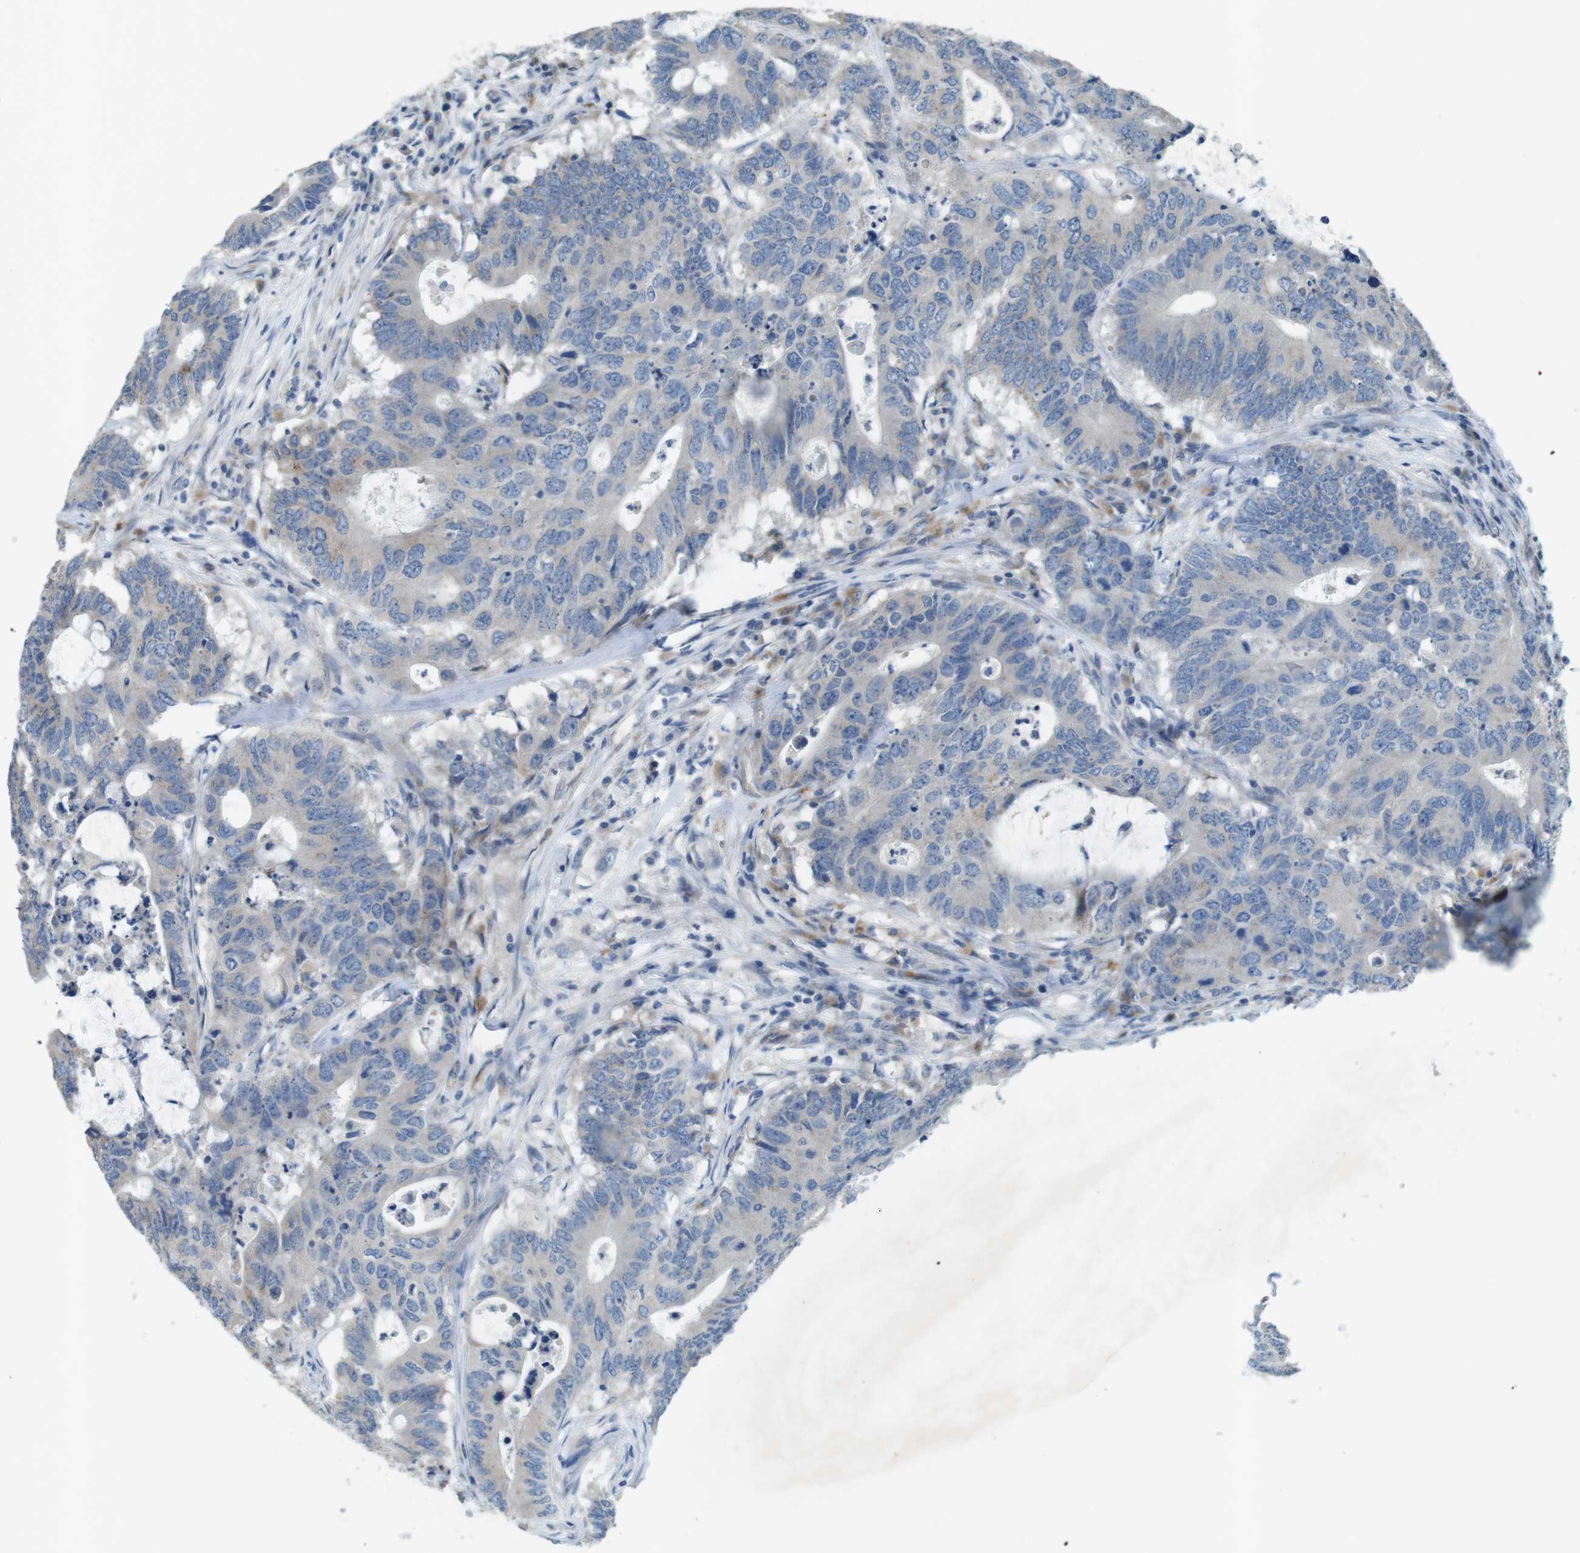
{"staining": {"intensity": "negative", "quantity": "none", "location": "none"}, "tissue": "colorectal cancer", "cell_type": "Tumor cells", "image_type": "cancer", "snomed": [{"axis": "morphology", "description": "Adenocarcinoma, NOS"}, {"axis": "topography", "description": "Colon"}], "caption": "A high-resolution photomicrograph shows immunohistochemistry (IHC) staining of adenocarcinoma (colorectal), which exhibits no significant staining in tumor cells. (Immunohistochemistry (ihc), brightfield microscopy, high magnification).", "gene": "TYW1", "patient": {"sex": "male", "age": 71}}